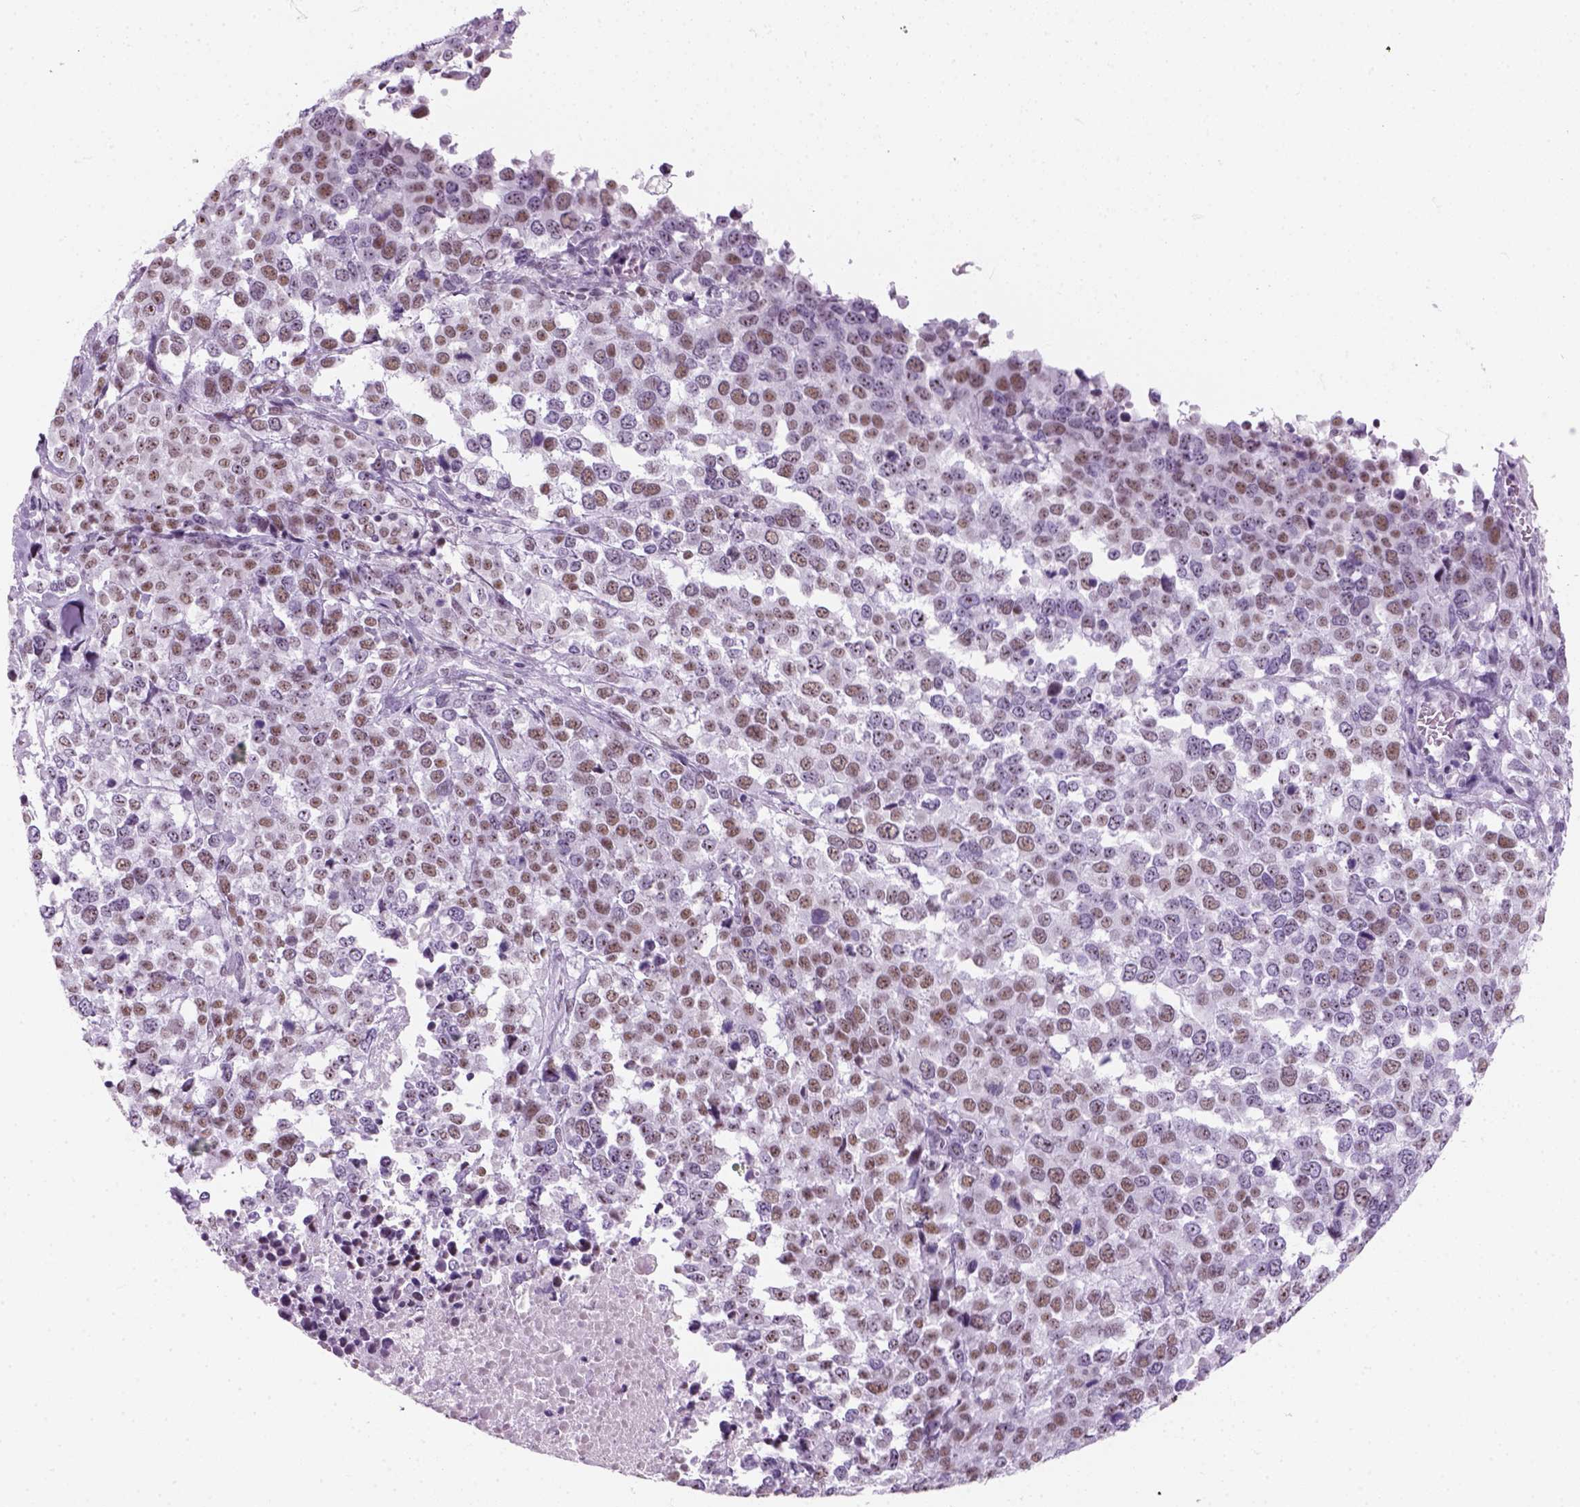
{"staining": {"intensity": "moderate", "quantity": ">75%", "location": "nuclear"}, "tissue": "melanoma", "cell_type": "Tumor cells", "image_type": "cancer", "snomed": [{"axis": "morphology", "description": "Malignant melanoma, Metastatic site"}, {"axis": "topography", "description": "Skin"}], "caption": "IHC (DAB (3,3'-diaminobenzidine)) staining of human malignant melanoma (metastatic site) displays moderate nuclear protein staining in about >75% of tumor cells. Nuclei are stained in blue.", "gene": "ZNF865", "patient": {"sex": "male", "age": 84}}